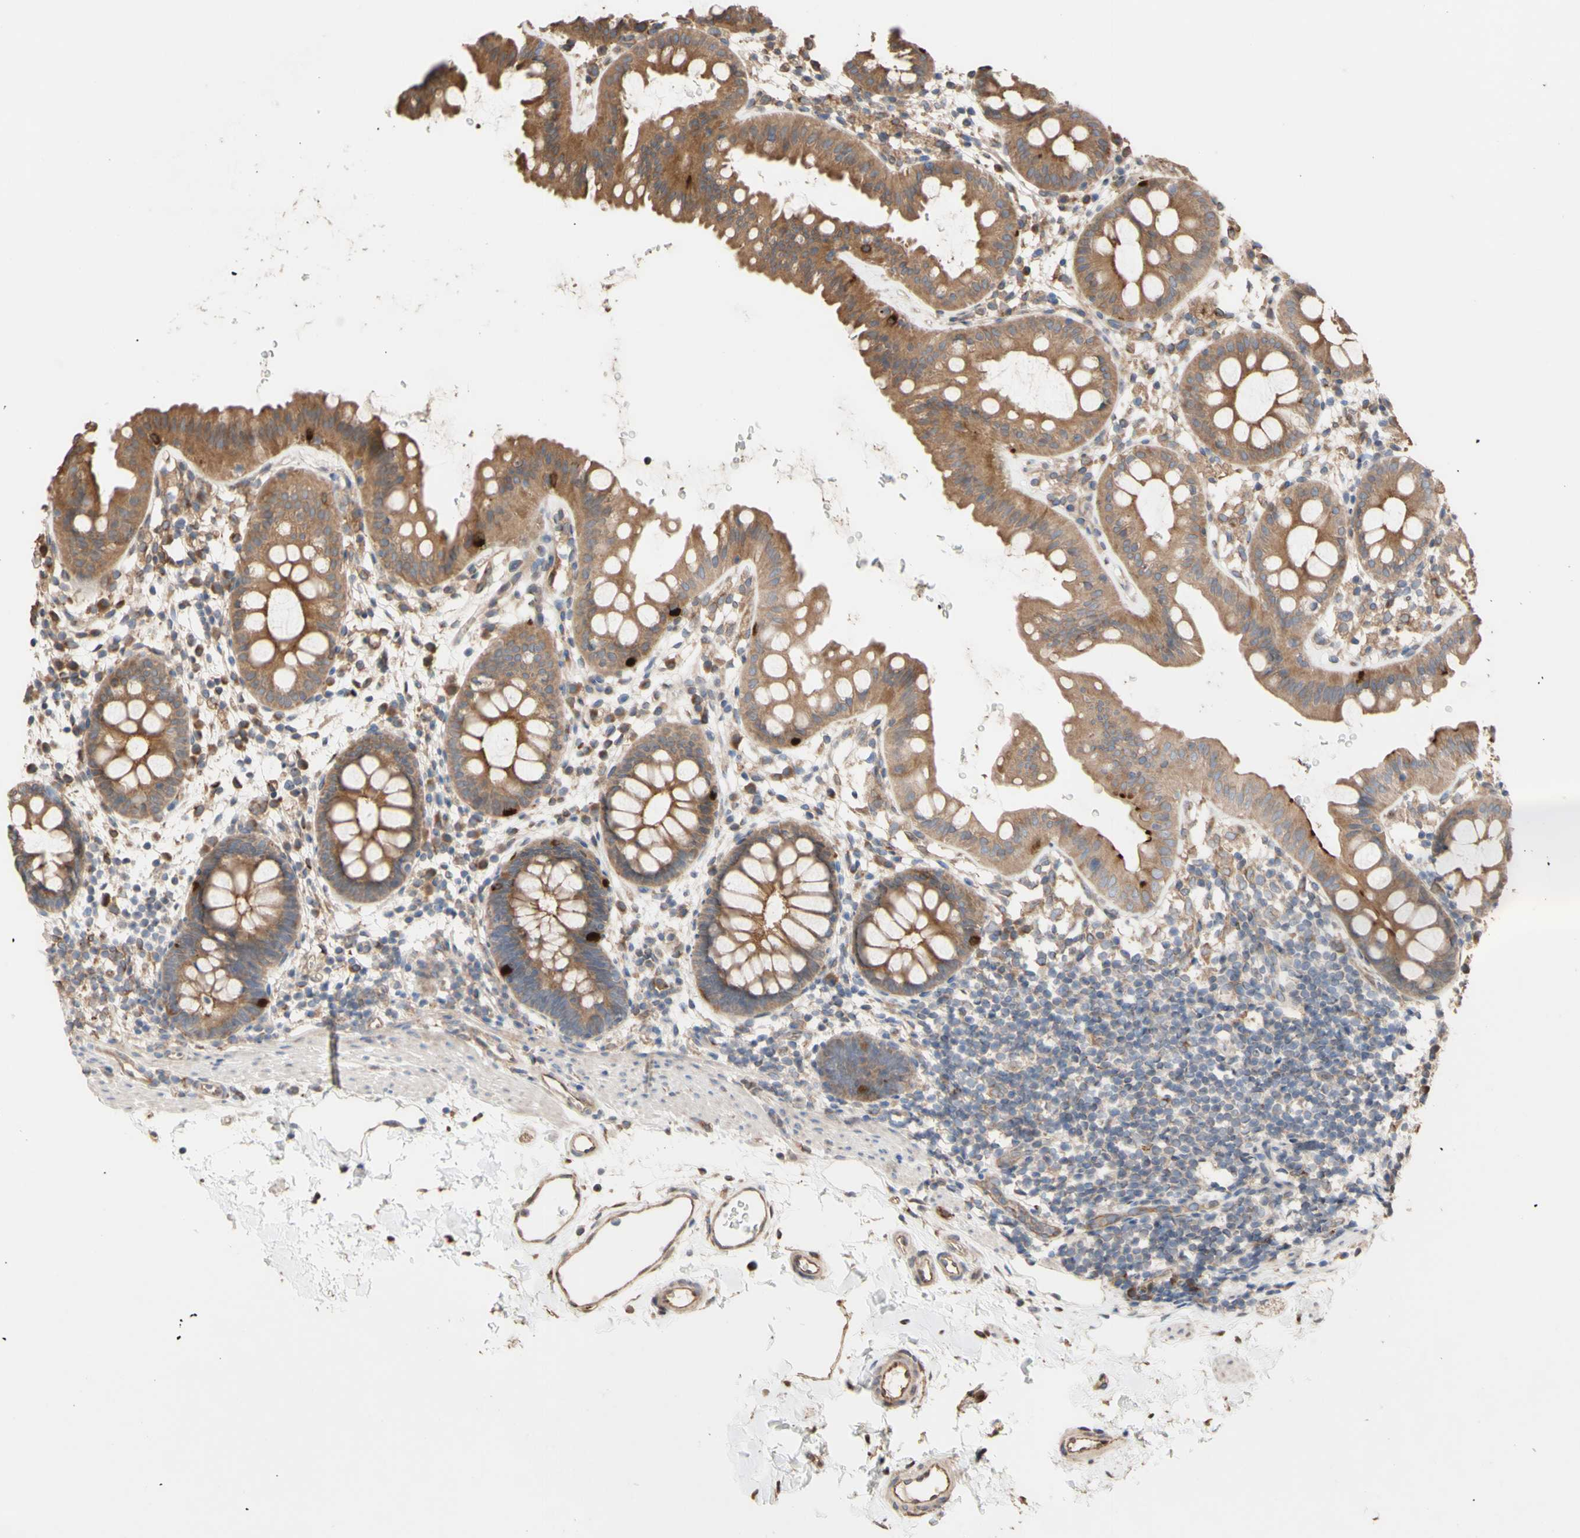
{"staining": {"intensity": "moderate", "quantity": ">75%", "location": "cytoplasmic/membranous"}, "tissue": "rectum", "cell_type": "Glandular cells", "image_type": "normal", "snomed": [{"axis": "morphology", "description": "Normal tissue, NOS"}, {"axis": "topography", "description": "Rectum"}], "caption": "Rectum stained with DAB (3,3'-diaminobenzidine) IHC demonstrates medium levels of moderate cytoplasmic/membranous positivity in approximately >75% of glandular cells.", "gene": "NECTIN3", "patient": {"sex": "female", "age": 24}}